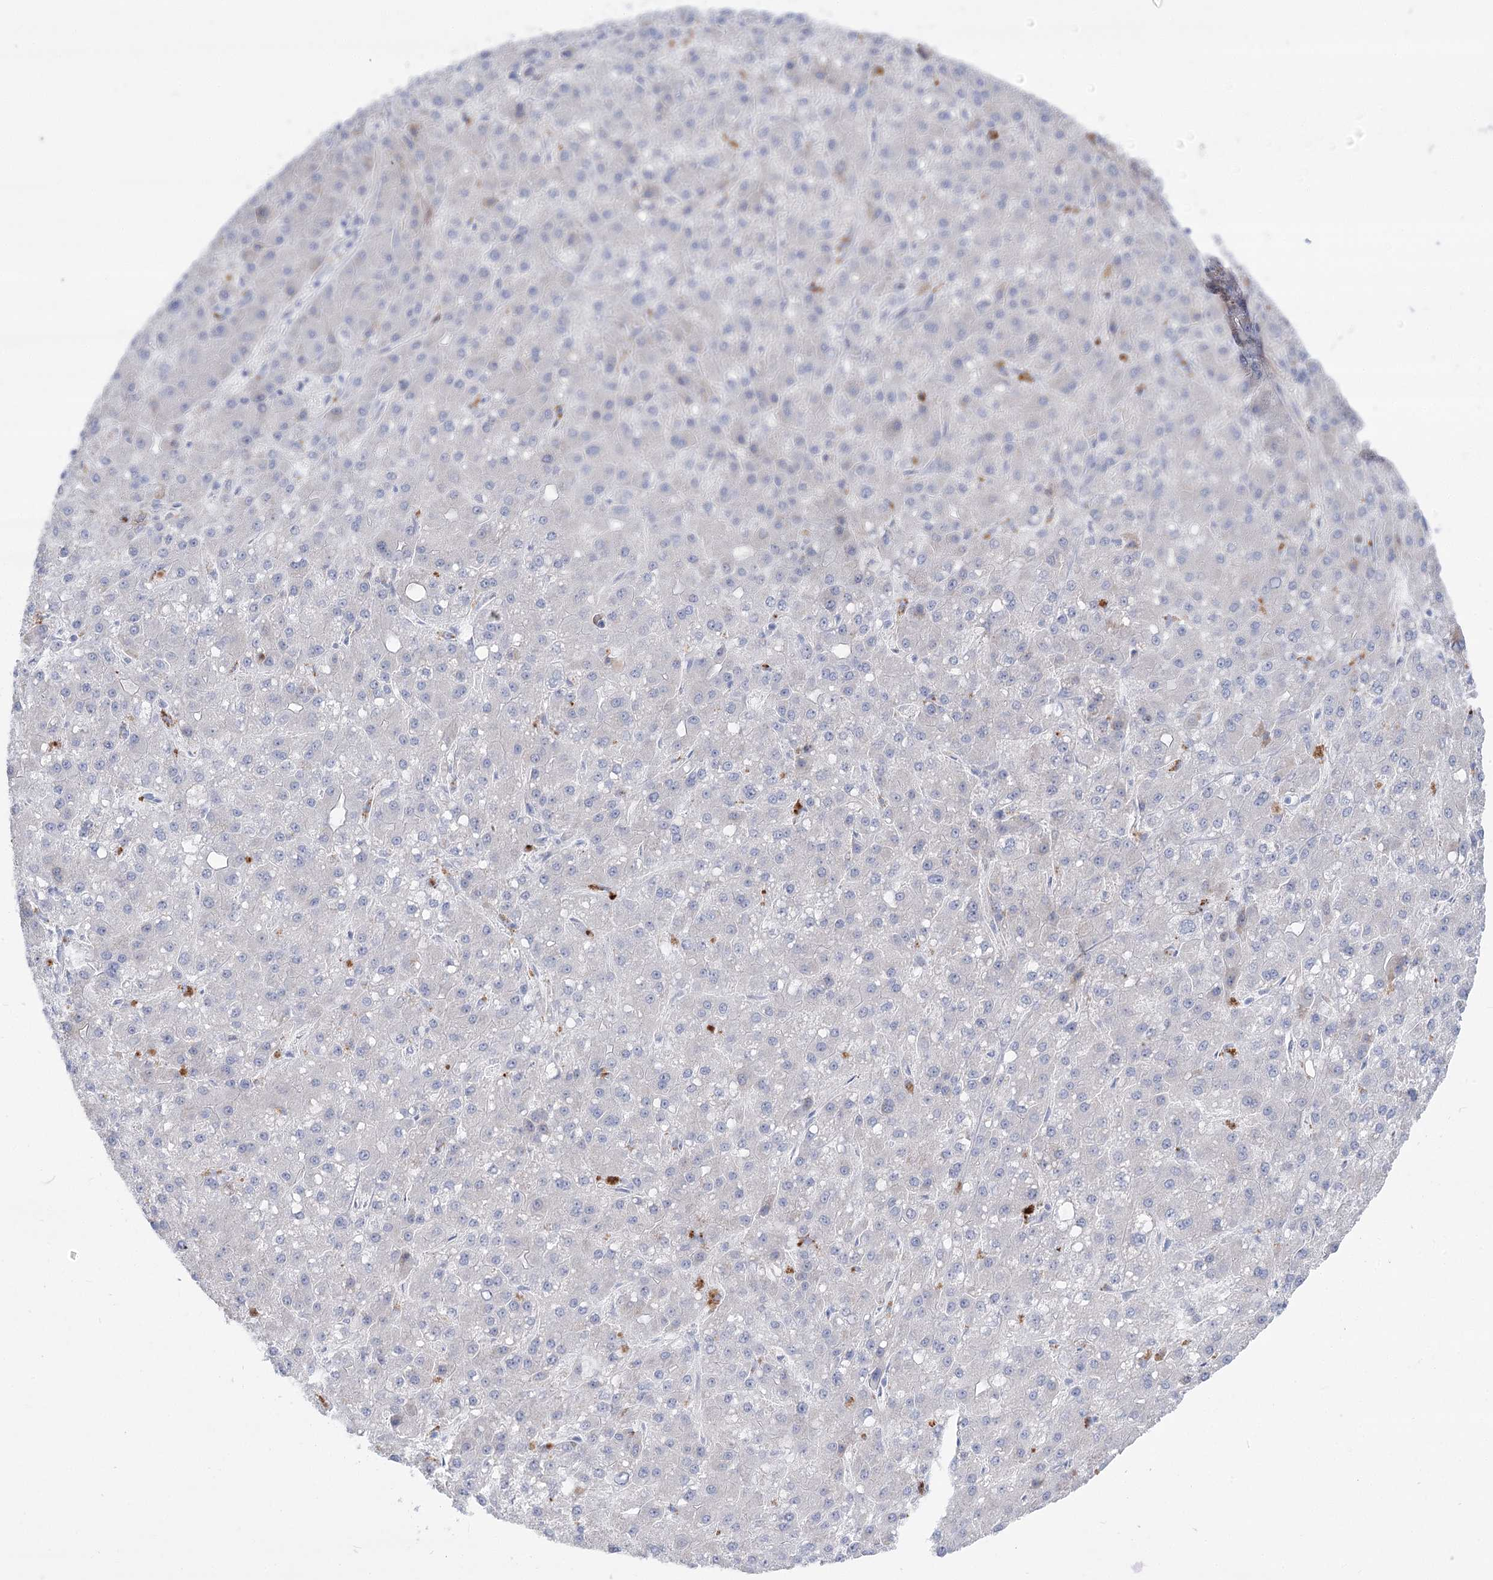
{"staining": {"intensity": "negative", "quantity": "none", "location": "none"}, "tissue": "liver cancer", "cell_type": "Tumor cells", "image_type": "cancer", "snomed": [{"axis": "morphology", "description": "Carcinoma, Hepatocellular, NOS"}, {"axis": "topography", "description": "Liver"}], "caption": "Immunohistochemistry image of neoplastic tissue: liver cancer stained with DAB (3,3'-diaminobenzidine) shows no significant protein expression in tumor cells.", "gene": "SIAE", "patient": {"sex": "male", "age": 67}}